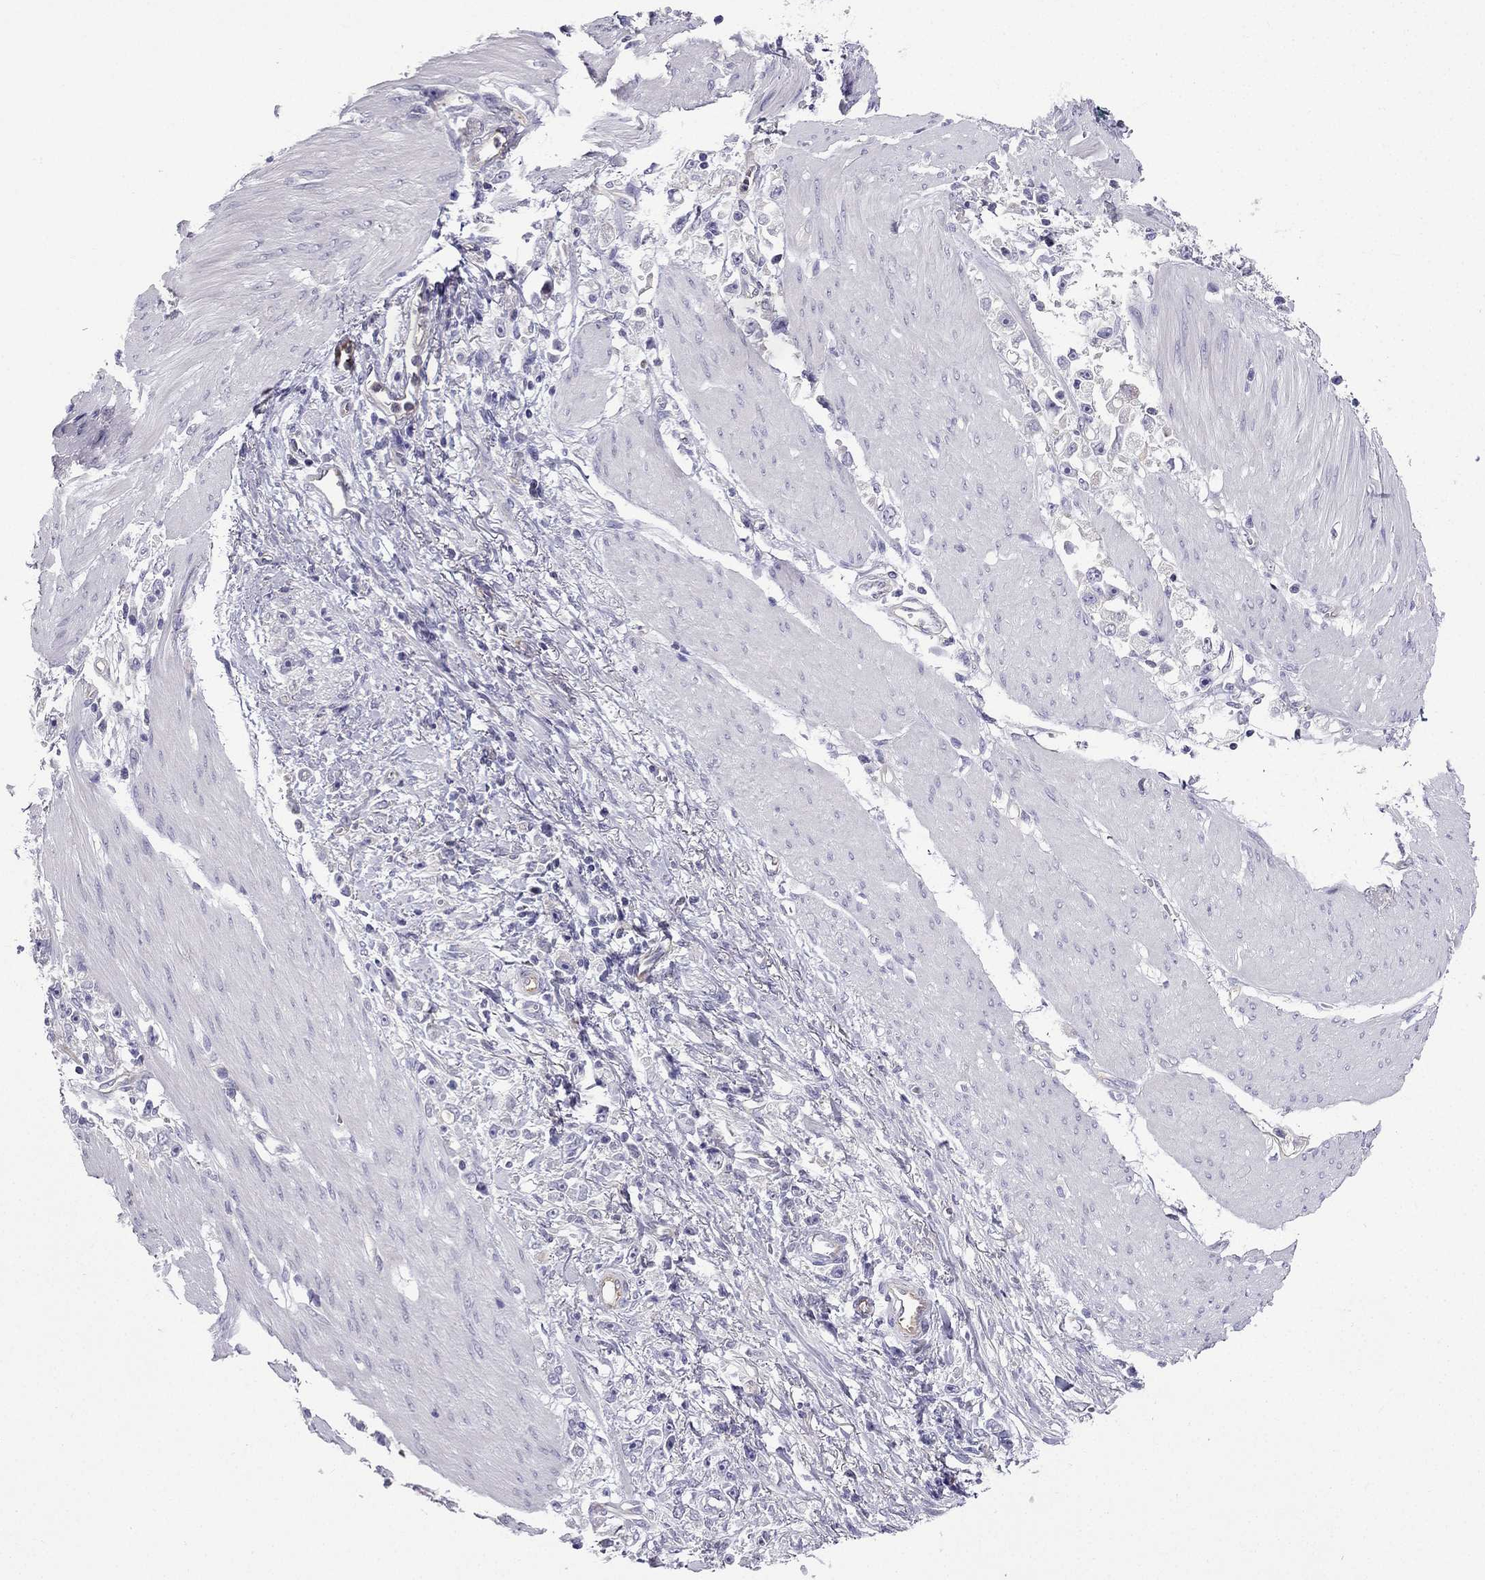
{"staining": {"intensity": "negative", "quantity": "none", "location": "none"}, "tissue": "stomach cancer", "cell_type": "Tumor cells", "image_type": "cancer", "snomed": [{"axis": "morphology", "description": "Adenocarcinoma, NOS"}, {"axis": "topography", "description": "Stomach"}], "caption": "Micrograph shows no significant protein positivity in tumor cells of stomach cancer (adenocarcinoma).", "gene": "GJA8", "patient": {"sex": "female", "age": 59}}